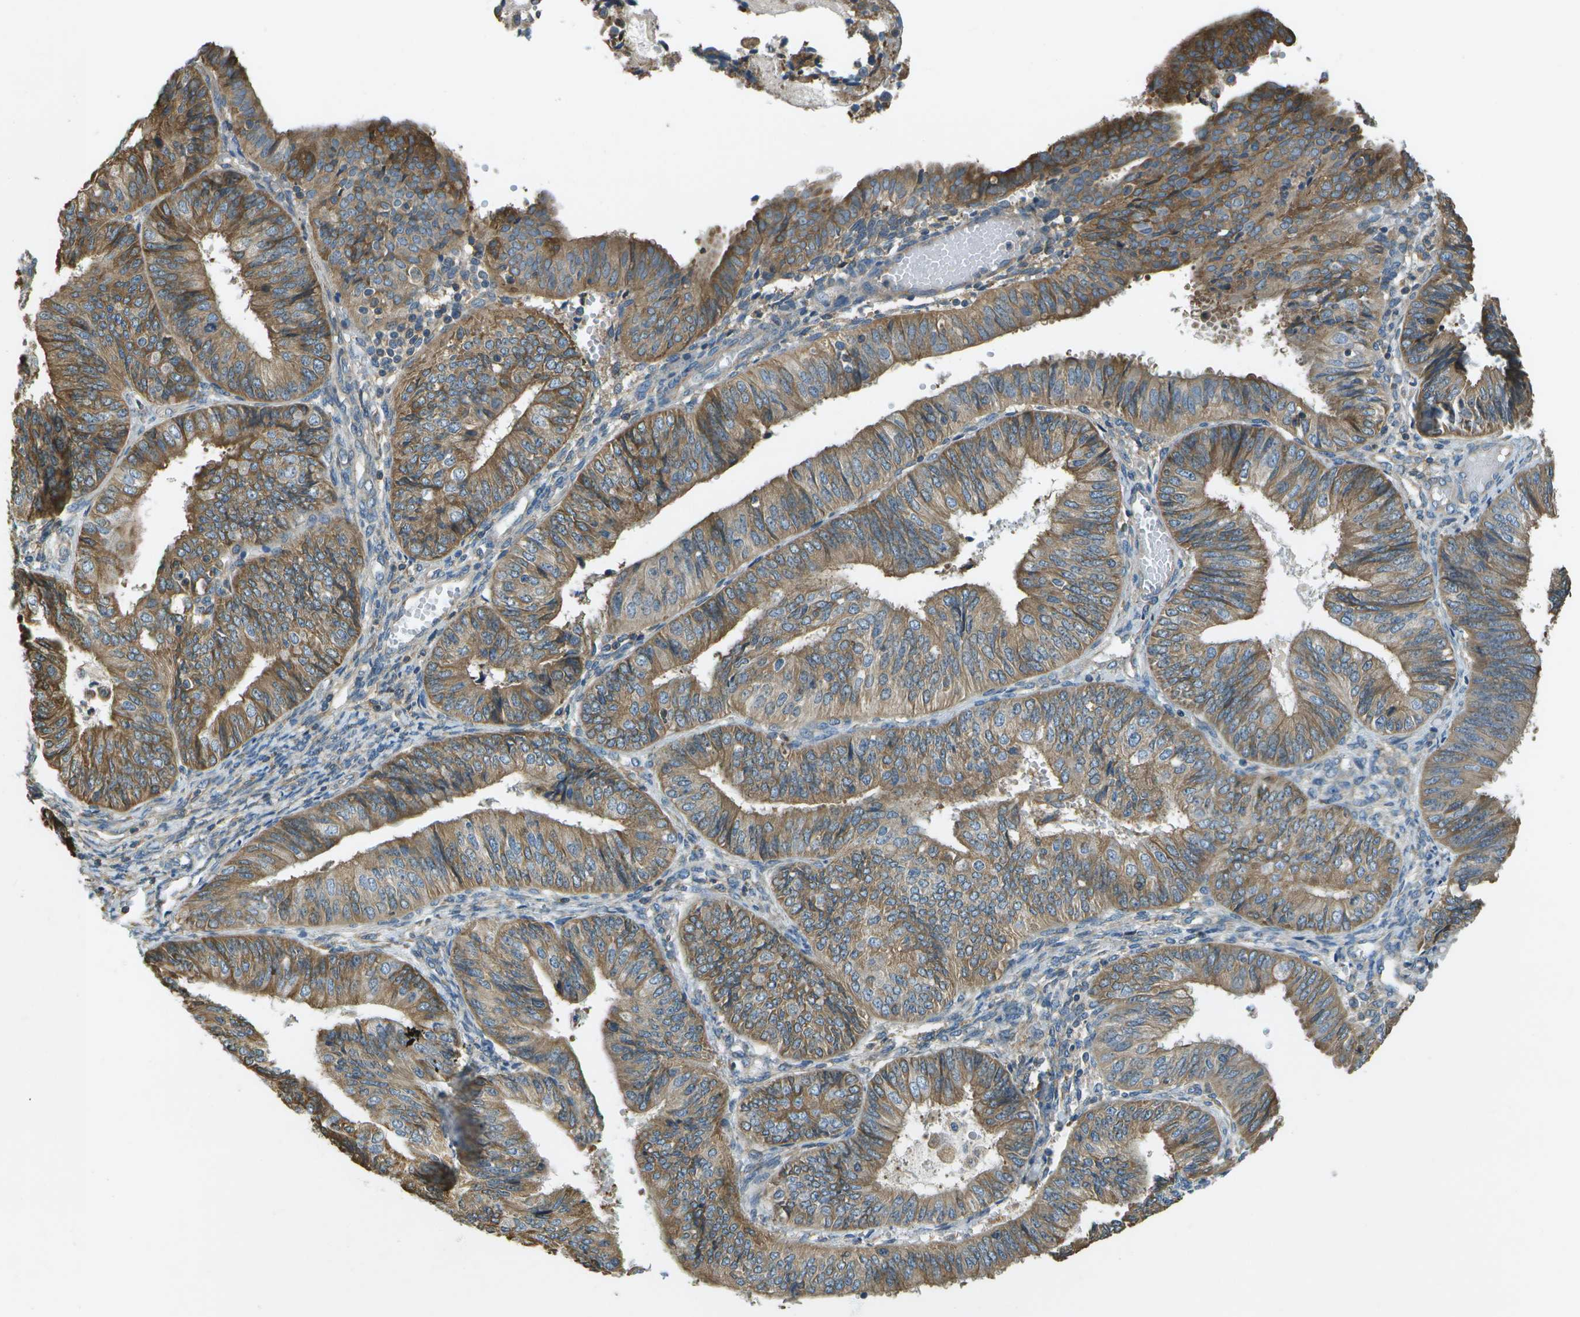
{"staining": {"intensity": "moderate", "quantity": ">75%", "location": "cytoplasmic/membranous"}, "tissue": "endometrial cancer", "cell_type": "Tumor cells", "image_type": "cancer", "snomed": [{"axis": "morphology", "description": "Adenocarcinoma, NOS"}, {"axis": "topography", "description": "Endometrium"}], "caption": "Protein staining displays moderate cytoplasmic/membranous staining in about >75% of tumor cells in endometrial cancer (adenocarcinoma). (IHC, brightfield microscopy, high magnification).", "gene": "SAMSN1", "patient": {"sex": "female", "age": 58}}